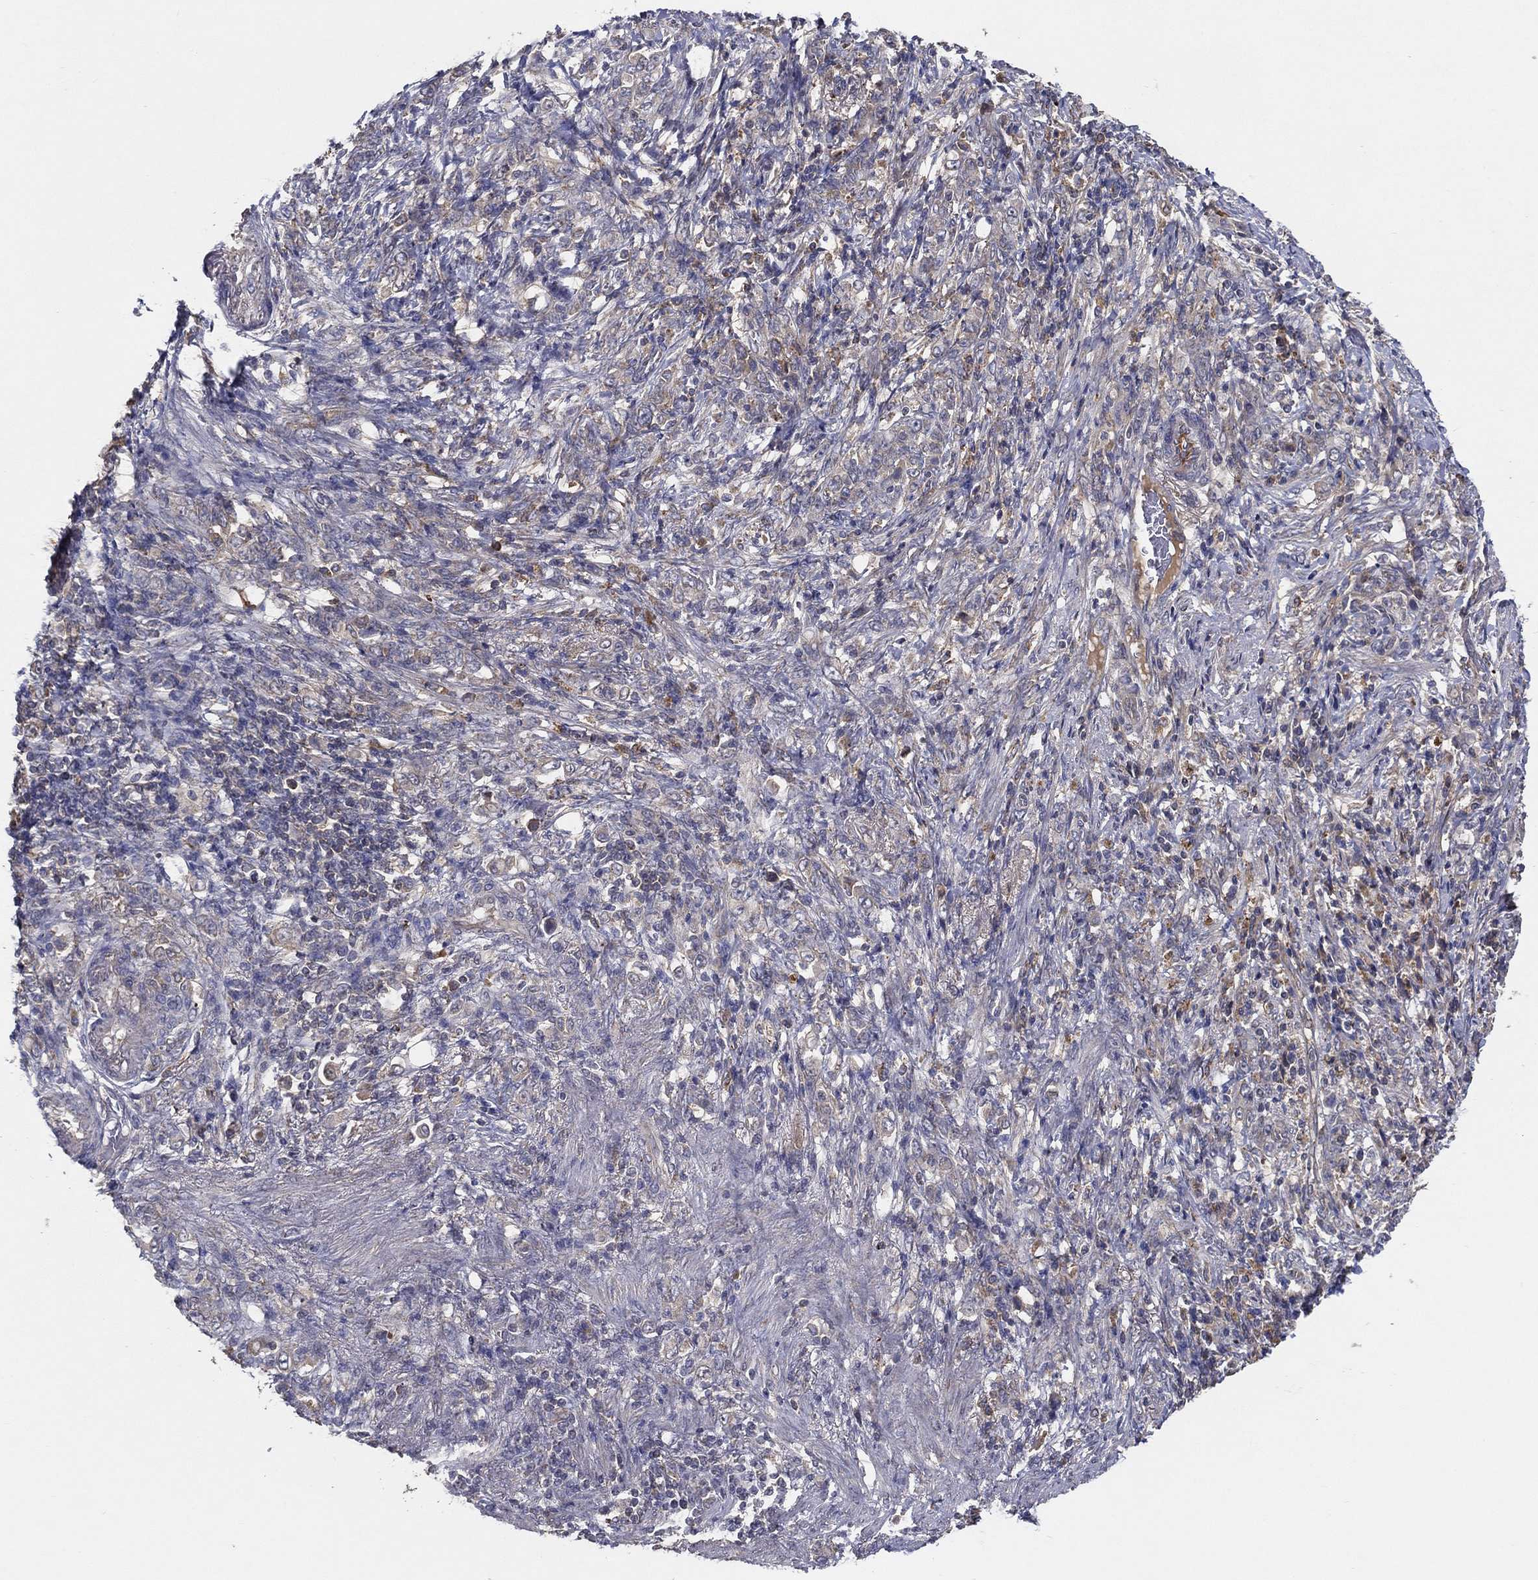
{"staining": {"intensity": "negative", "quantity": "none", "location": "none"}, "tissue": "stomach cancer", "cell_type": "Tumor cells", "image_type": "cancer", "snomed": [{"axis": "morphology", "description": "Normal tissue, NOS"}, {"axis": "morphology", "description": "Adenocarcinoma, NOS"}, {"axis": "topography", "description": "Stomach"}], "caption": "This micrograph is of stomach adenocarcinoma stained with IHC to label a protein in brown with the nuclei are counter-stained blue. There is no staining in tumor cells.", "gene": "MT-ND1", "patient": {"sex": "female", "age": 79}}